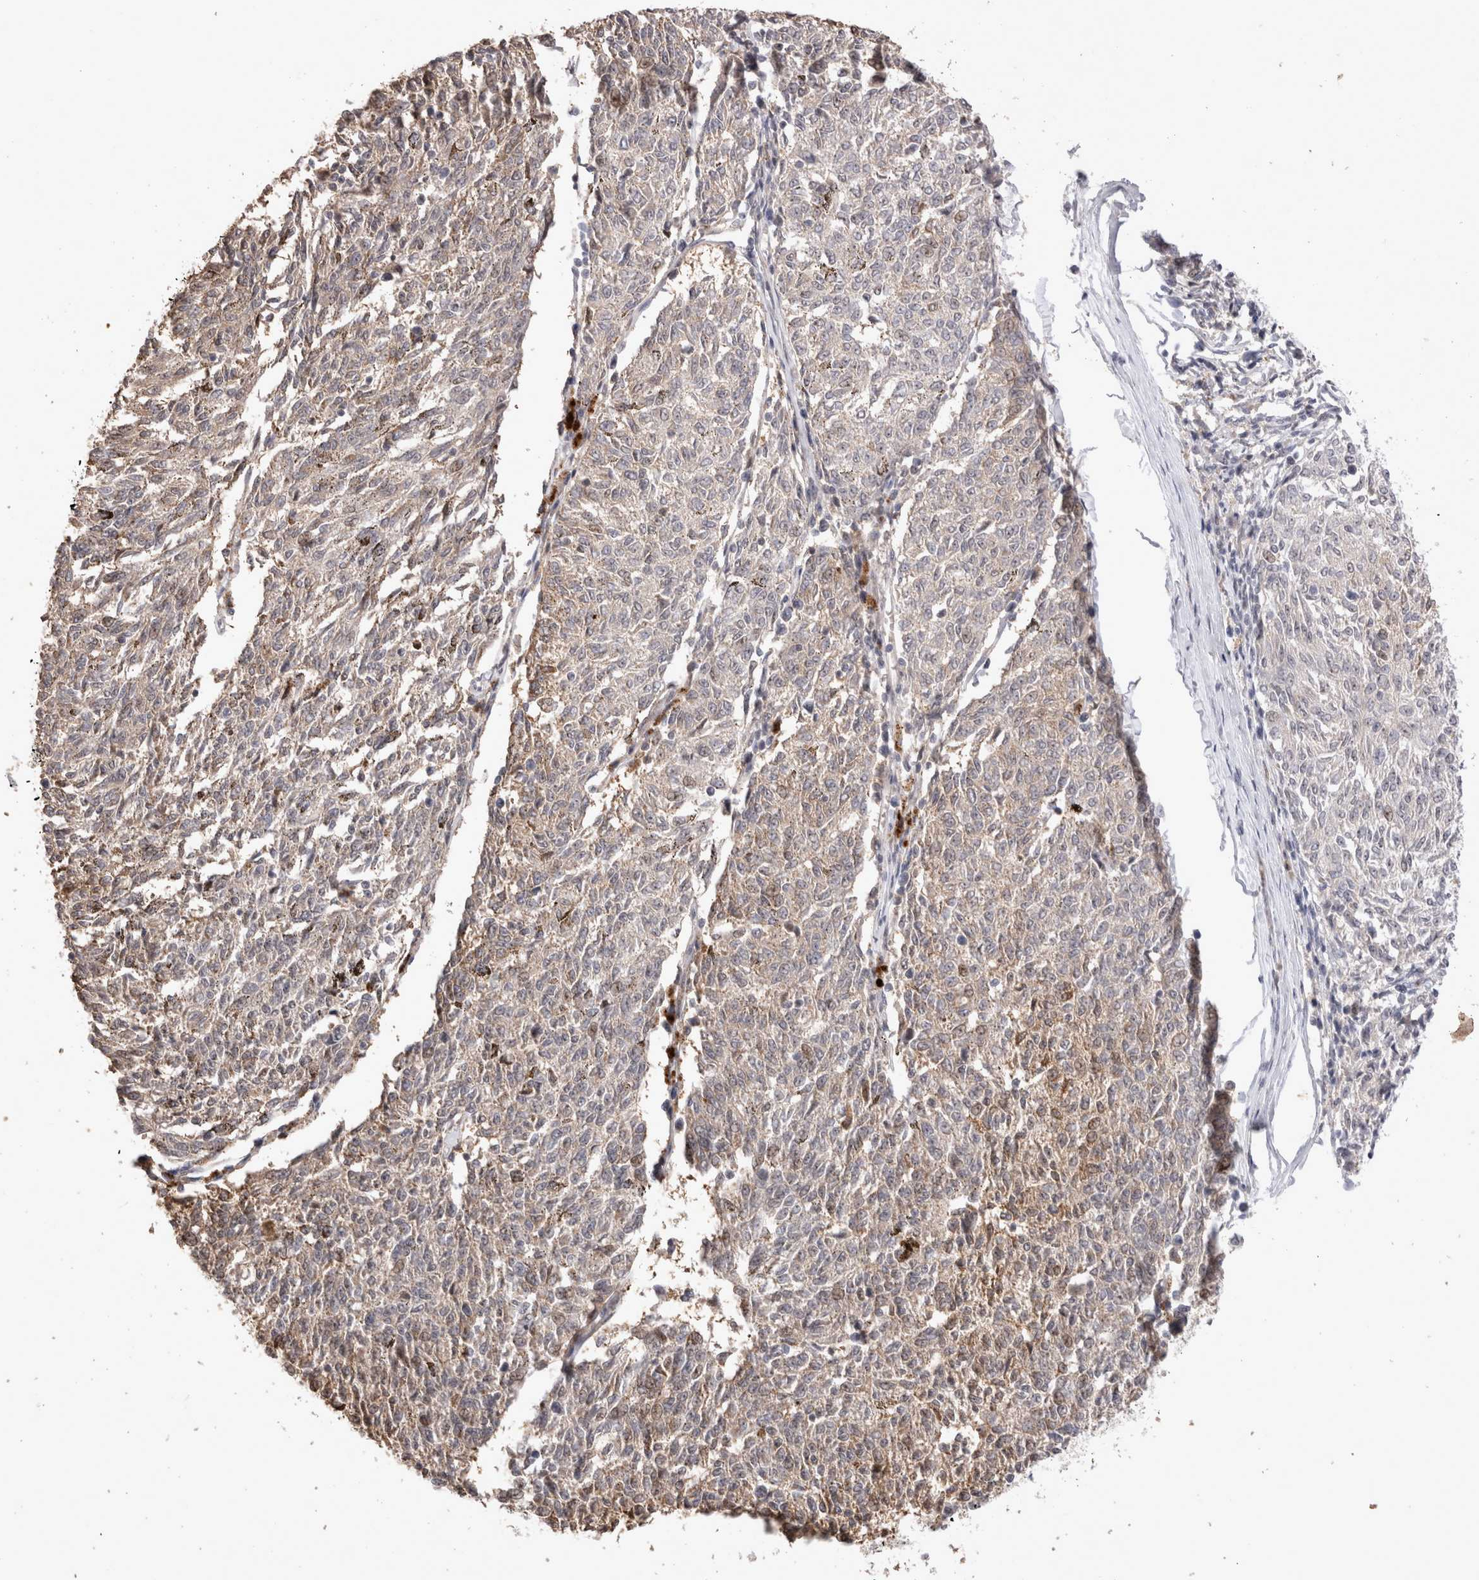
{"staining": {"intensity": "weak", "quantity": "<25%", "location": "cytoplasmic/membranous"}, "tissue": "melanoma", "cell_type": "Tumor cells", "image_type": "cancer", "snomed": [{"axis": "morphology", "description": "Malignant melanoma, NOS"}, {"axis": "topography", "description": "Skin"}], "caption": "Protein analysis of malignant melanoma displays no significant staining in tumor cells.", "gene": "STK11", "patient": {"sex": "female", "age": 72}}